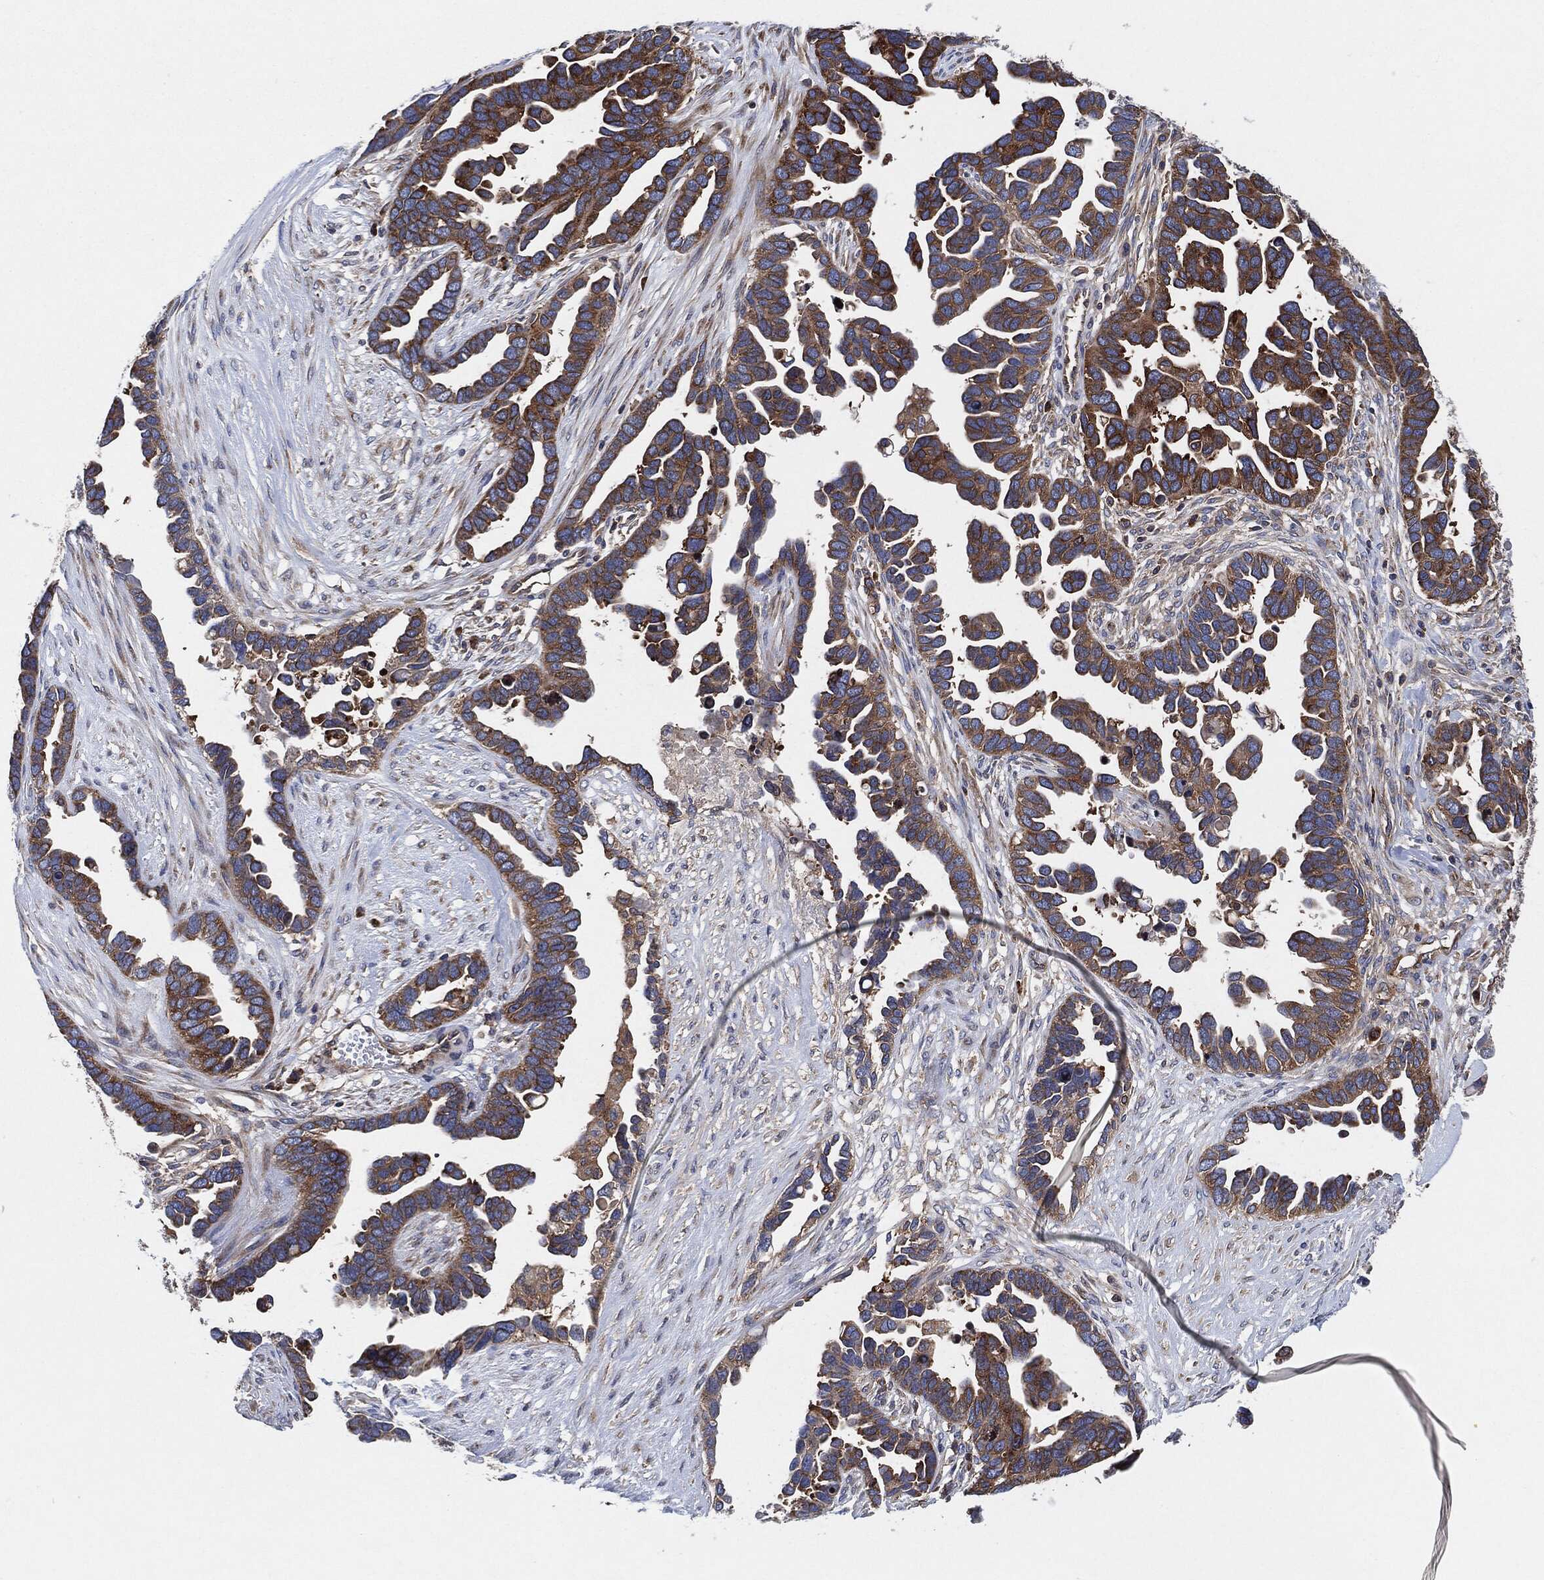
{"staining": {"intensity": "moderate", "quantity": ">75%", "location": "cytoplasmic/membranous"}, "tissue": "ovarian cancer", "cell_type": "Tumor cells", "image_type": "cancer", "snomed": [{"axis": "morphology", "description": "Cystadenocarcinoma, serous, NOS"}, {"axis": "topography", "description": "Ovary"}], "caption": "Moderate cytoplasmic/membranous staining for a protein is seen in about >75% of tumor cells of ovarian cancer (serous cystadenocarcinoma) using immunohistochemistry.", "gene": "EIF2S2", "patient": {"sex": "female", "age": 54}}